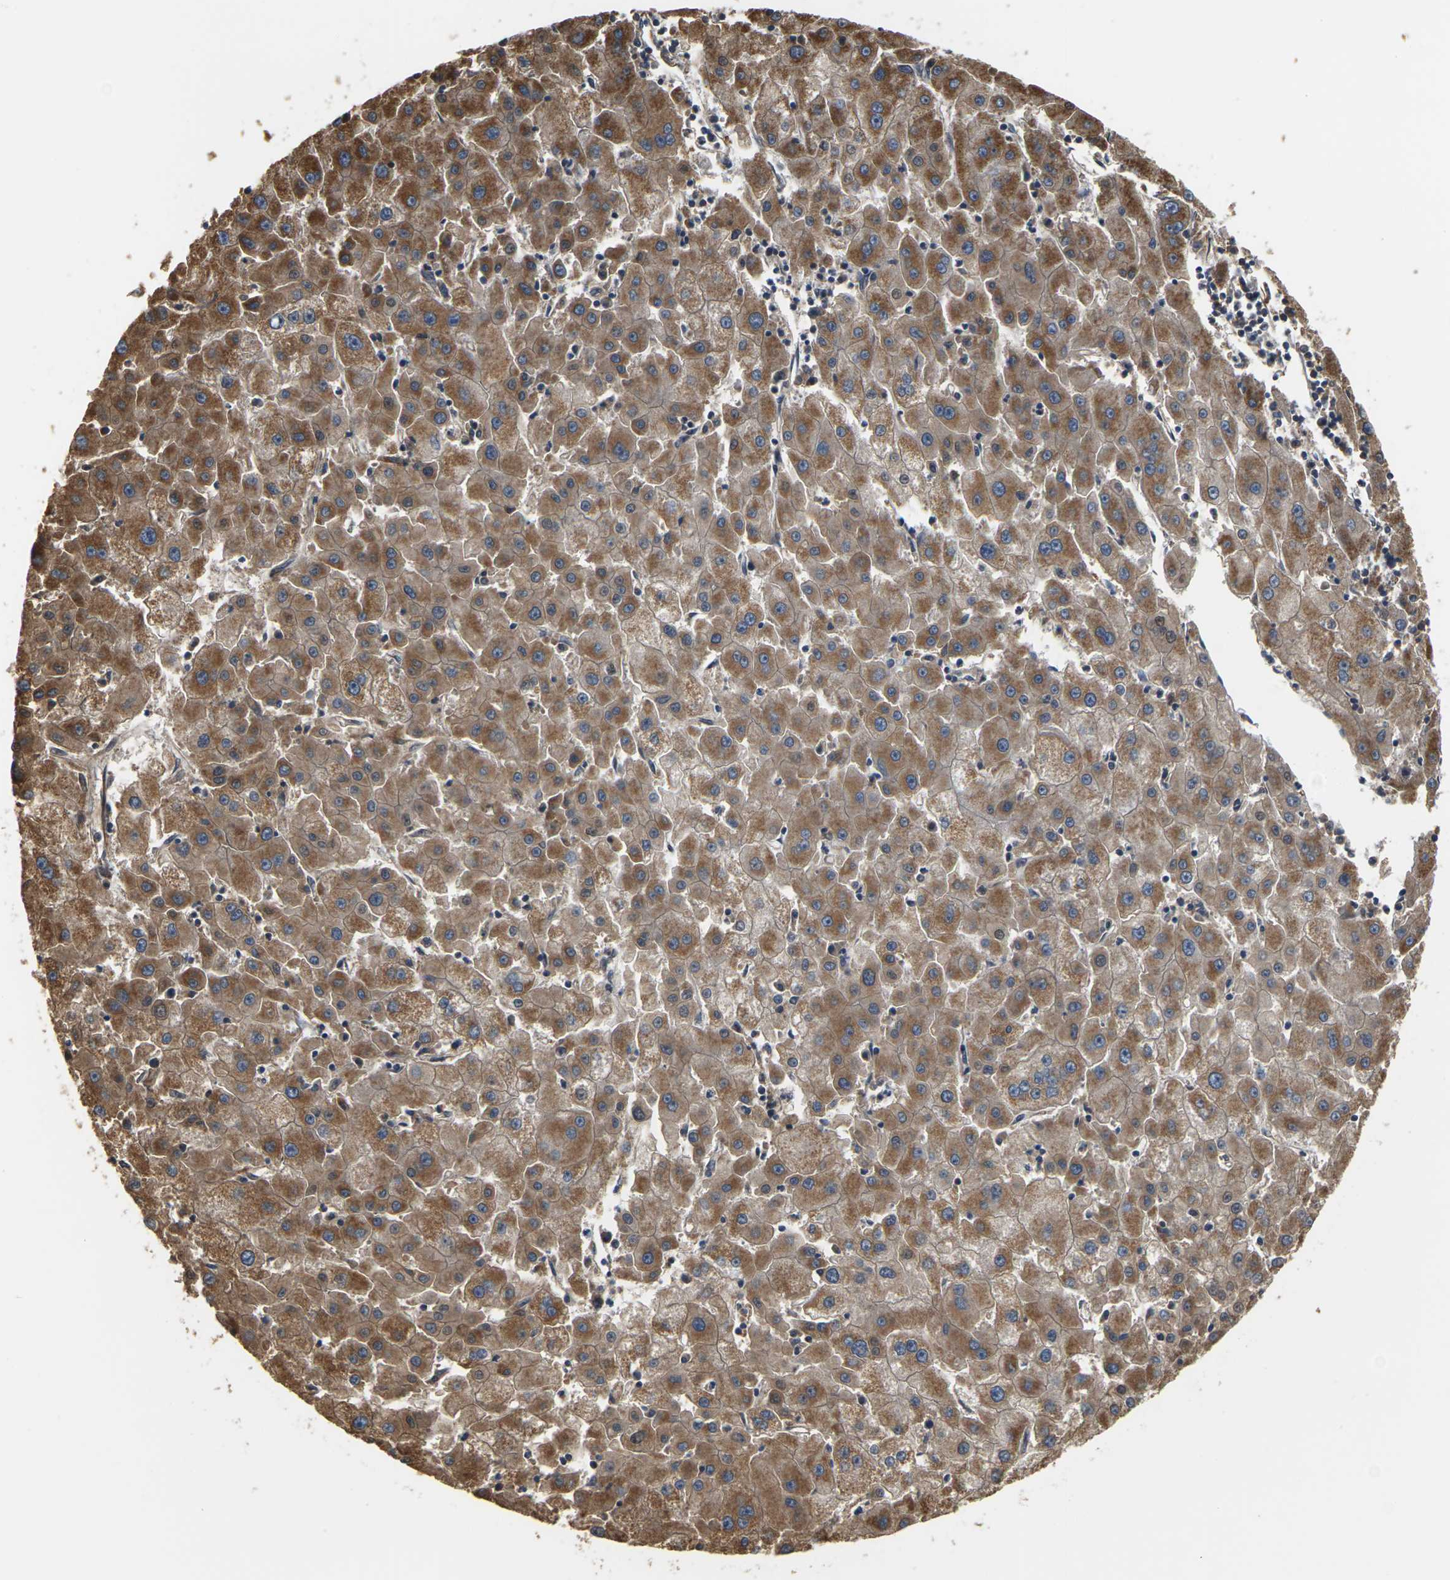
{"staining": {"intensity": "moderate", "quantity": ">75%", "location": "cytoplasmic/membranous"}, "tissue": "liver cancer", "cell_type": "Tumor cells", "image_type": "cancer", "snomed": [{"axis": "morphology", "description": "Carcinoma, Hepatocellular, NOS"}, {"axis": "topography", "description": "Liver"}], "caption": "Human liver cancer (hepatocellular carcinoma) stained with a brown dye shows moderate cytoplasmic/membranous positive expression in about >75% of tumor cells.", "gene": "PCDHB4", "patient": {"sex": "male", "age": 72}}